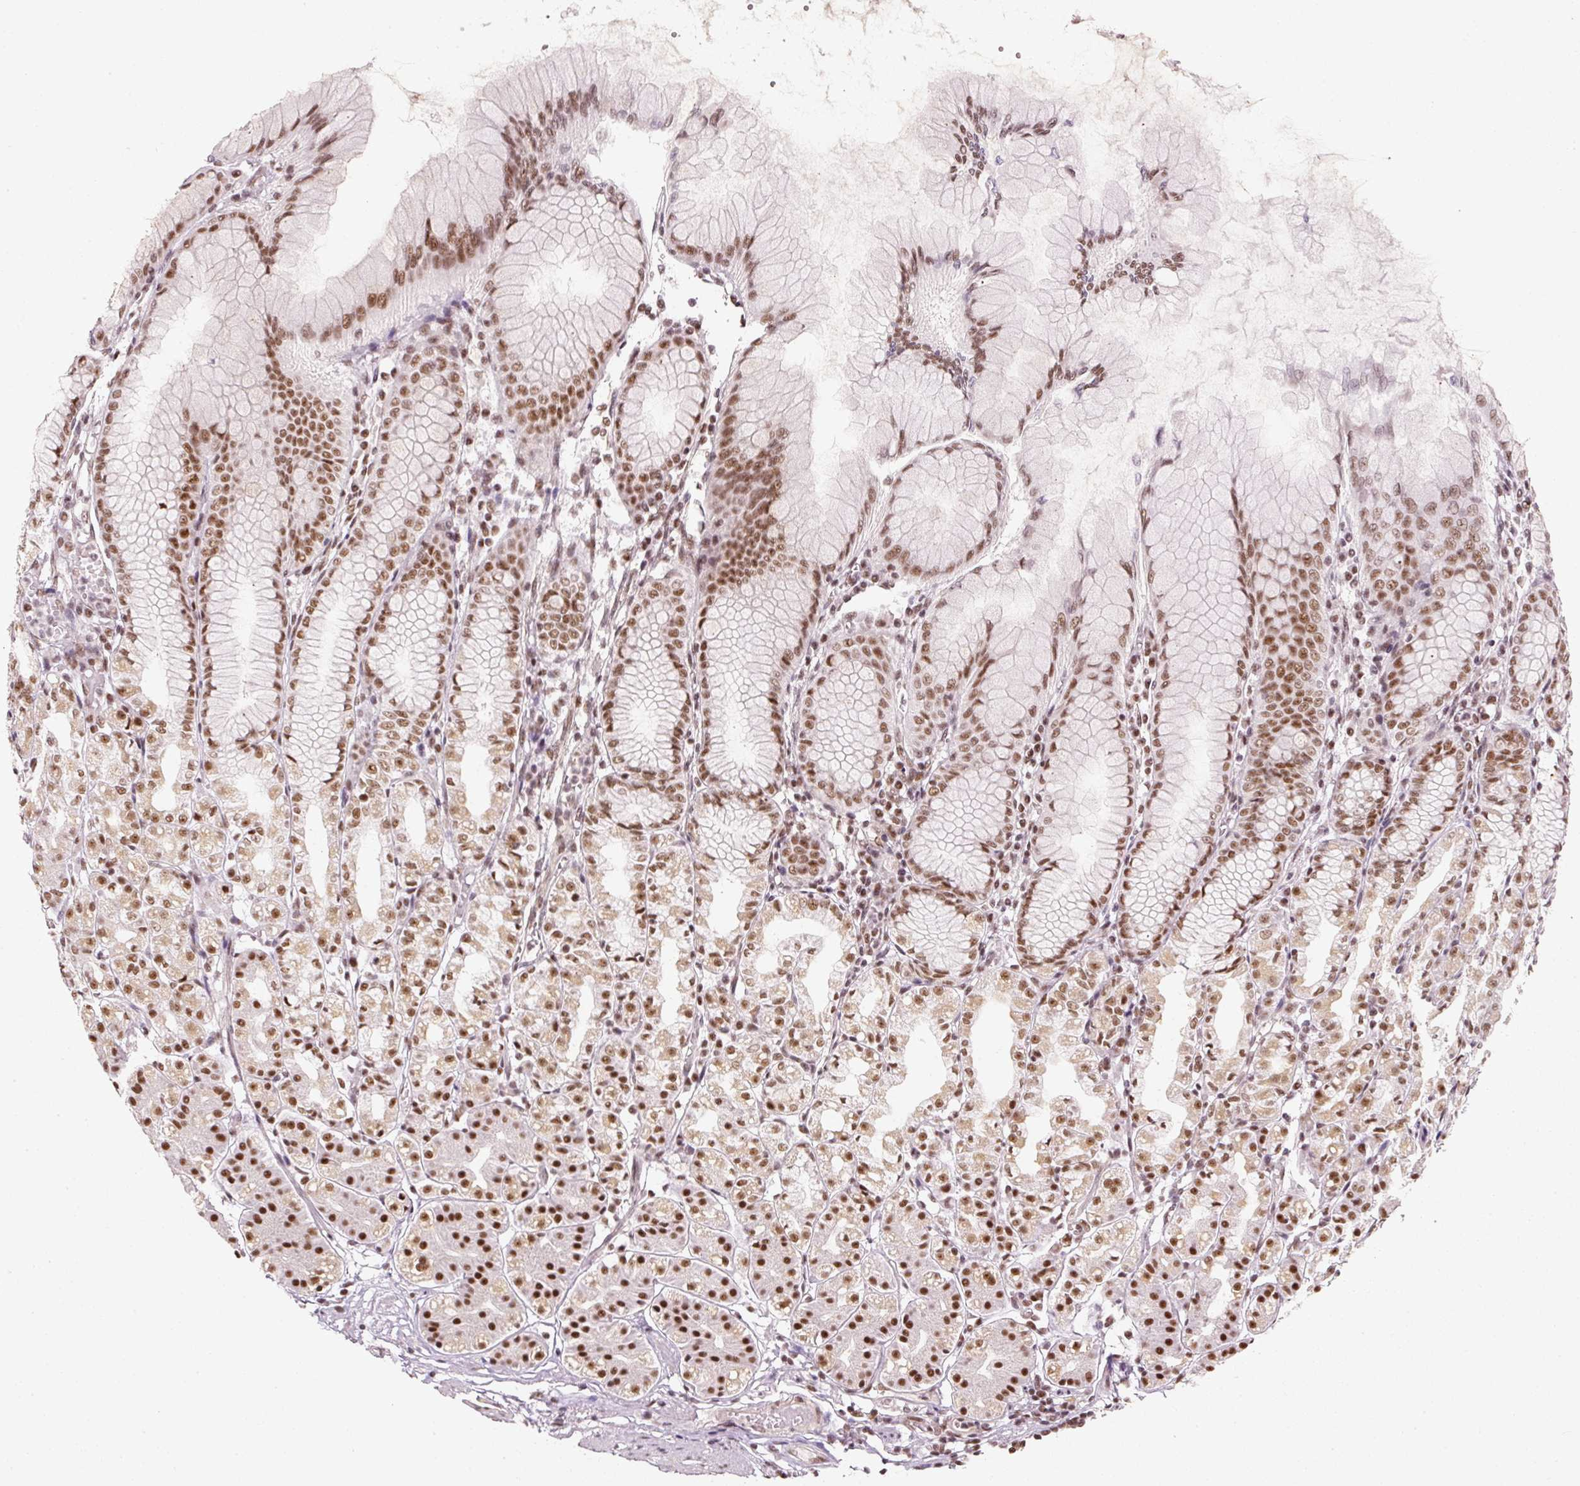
{"staining": {"intensity": "strong", "quantity": "25%-75%", "location": "nuclear"}, "tissue": "stomach", "cell_type": "Glandular cells", "image_type": "normal", "snomed": [{"axis": "morphology", "description": "Normal tissue, NOS"}, {"axis": "topography", "description": "Stomach"}], "caption": "Normal stomach displays strong nuclear expression in about 25%-75% of glandular cells Immunohistochemistry stains the protein in brown and the nuclei are stained blue..", "gene": "U2AF2", "patient": {"sex": "female", "age": 57}}